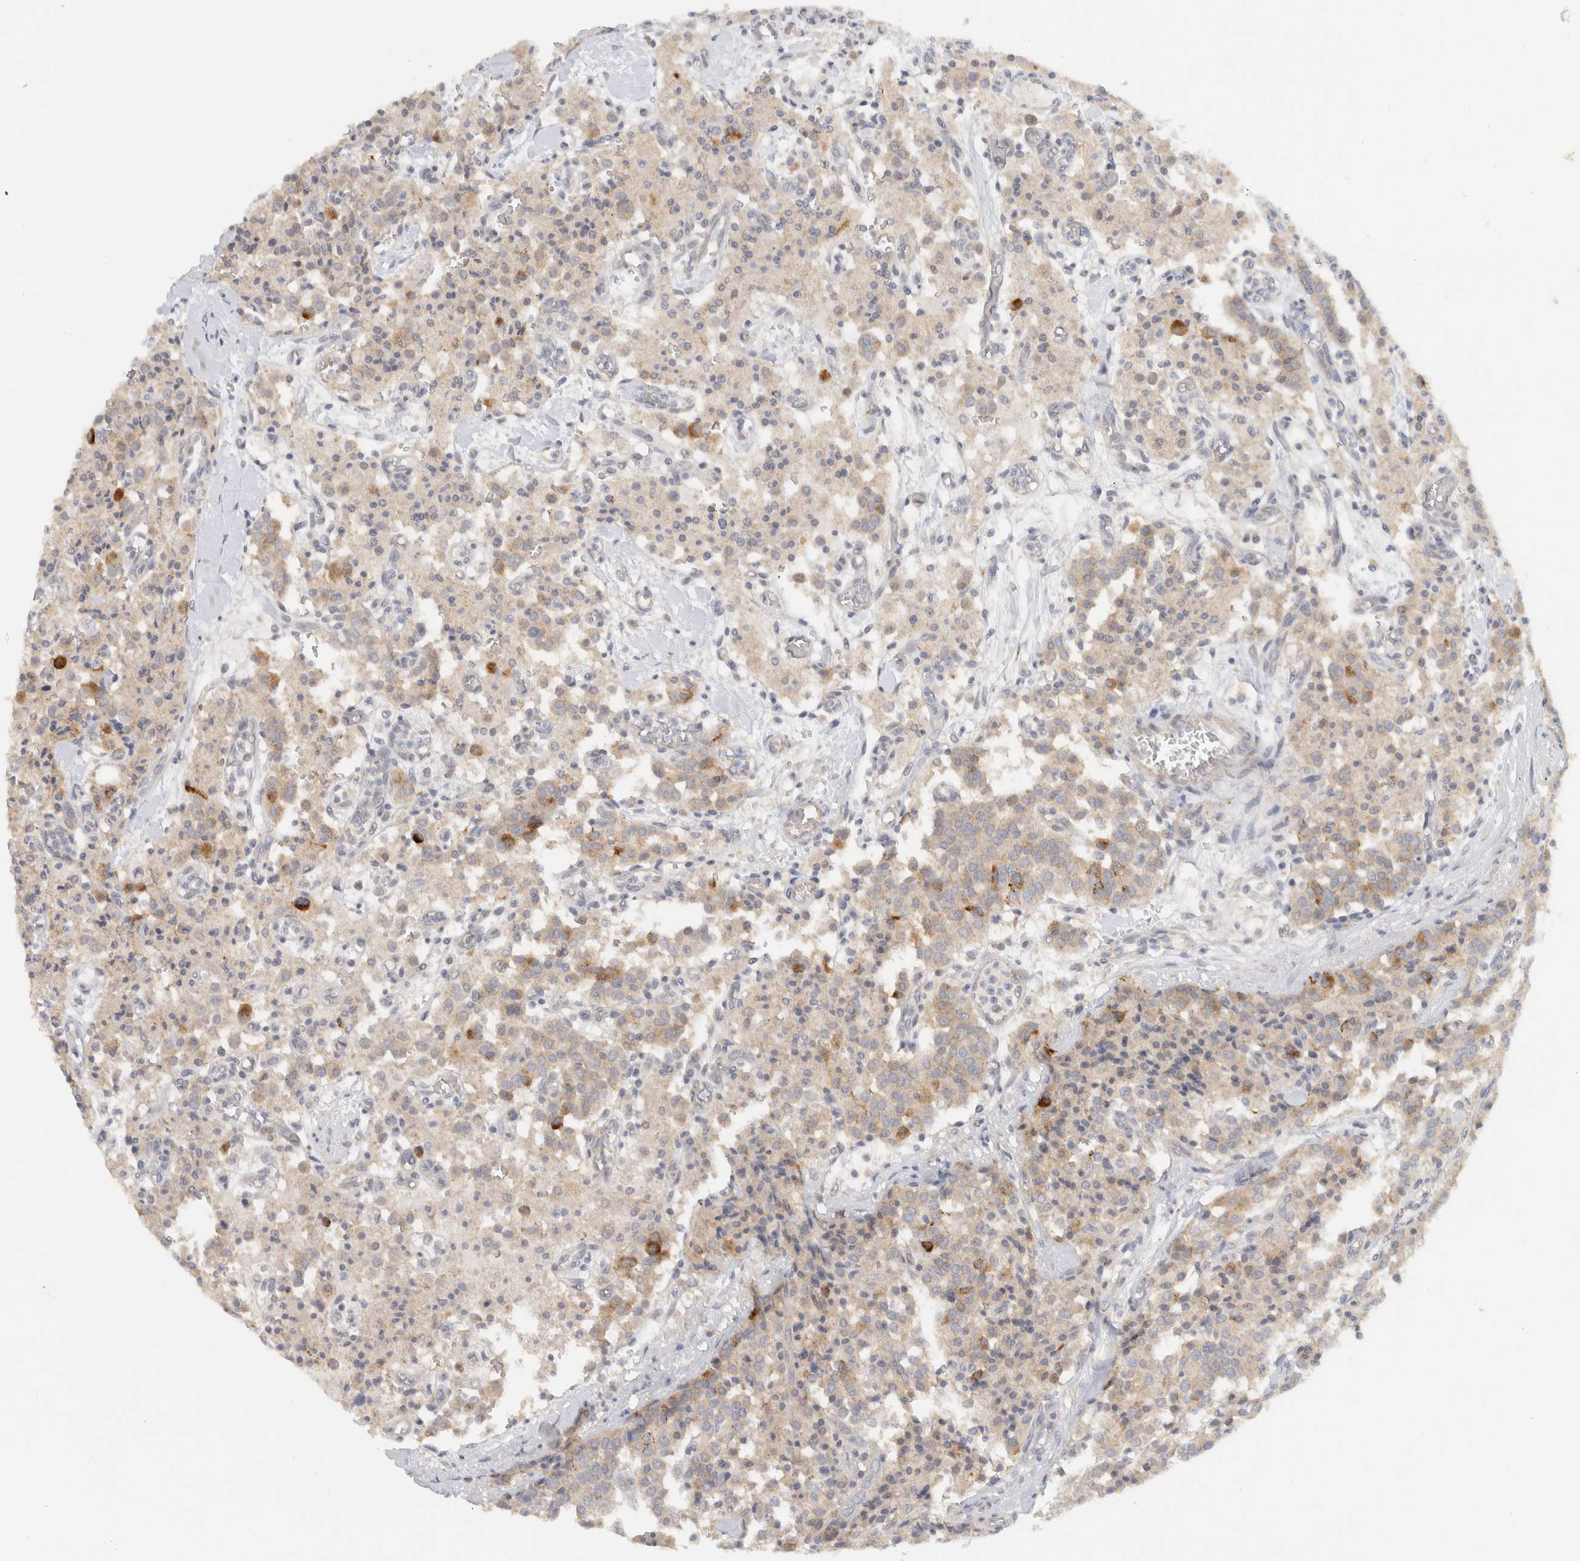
{"staining": {"intensity": "moderate", "quantity": "<25%", "location": "cytoplasmic/membranous"}, "tissue": "carcinoid", "cell_type": "Tumor cells", "image_type": "cancer", "snomed": [{"axis": "morphology", "description": "Carcinoid, malignant, NOS"}, {"axis": "topography", "description": "Lung"}], "caption": "Protein expression analysis of carcinoid reveals moderate cytoplasmic/membranous staining in approximately <25% of tumor cells.", "gene": "CHRM4", "patient": {"sex": "male", "age": 30}}